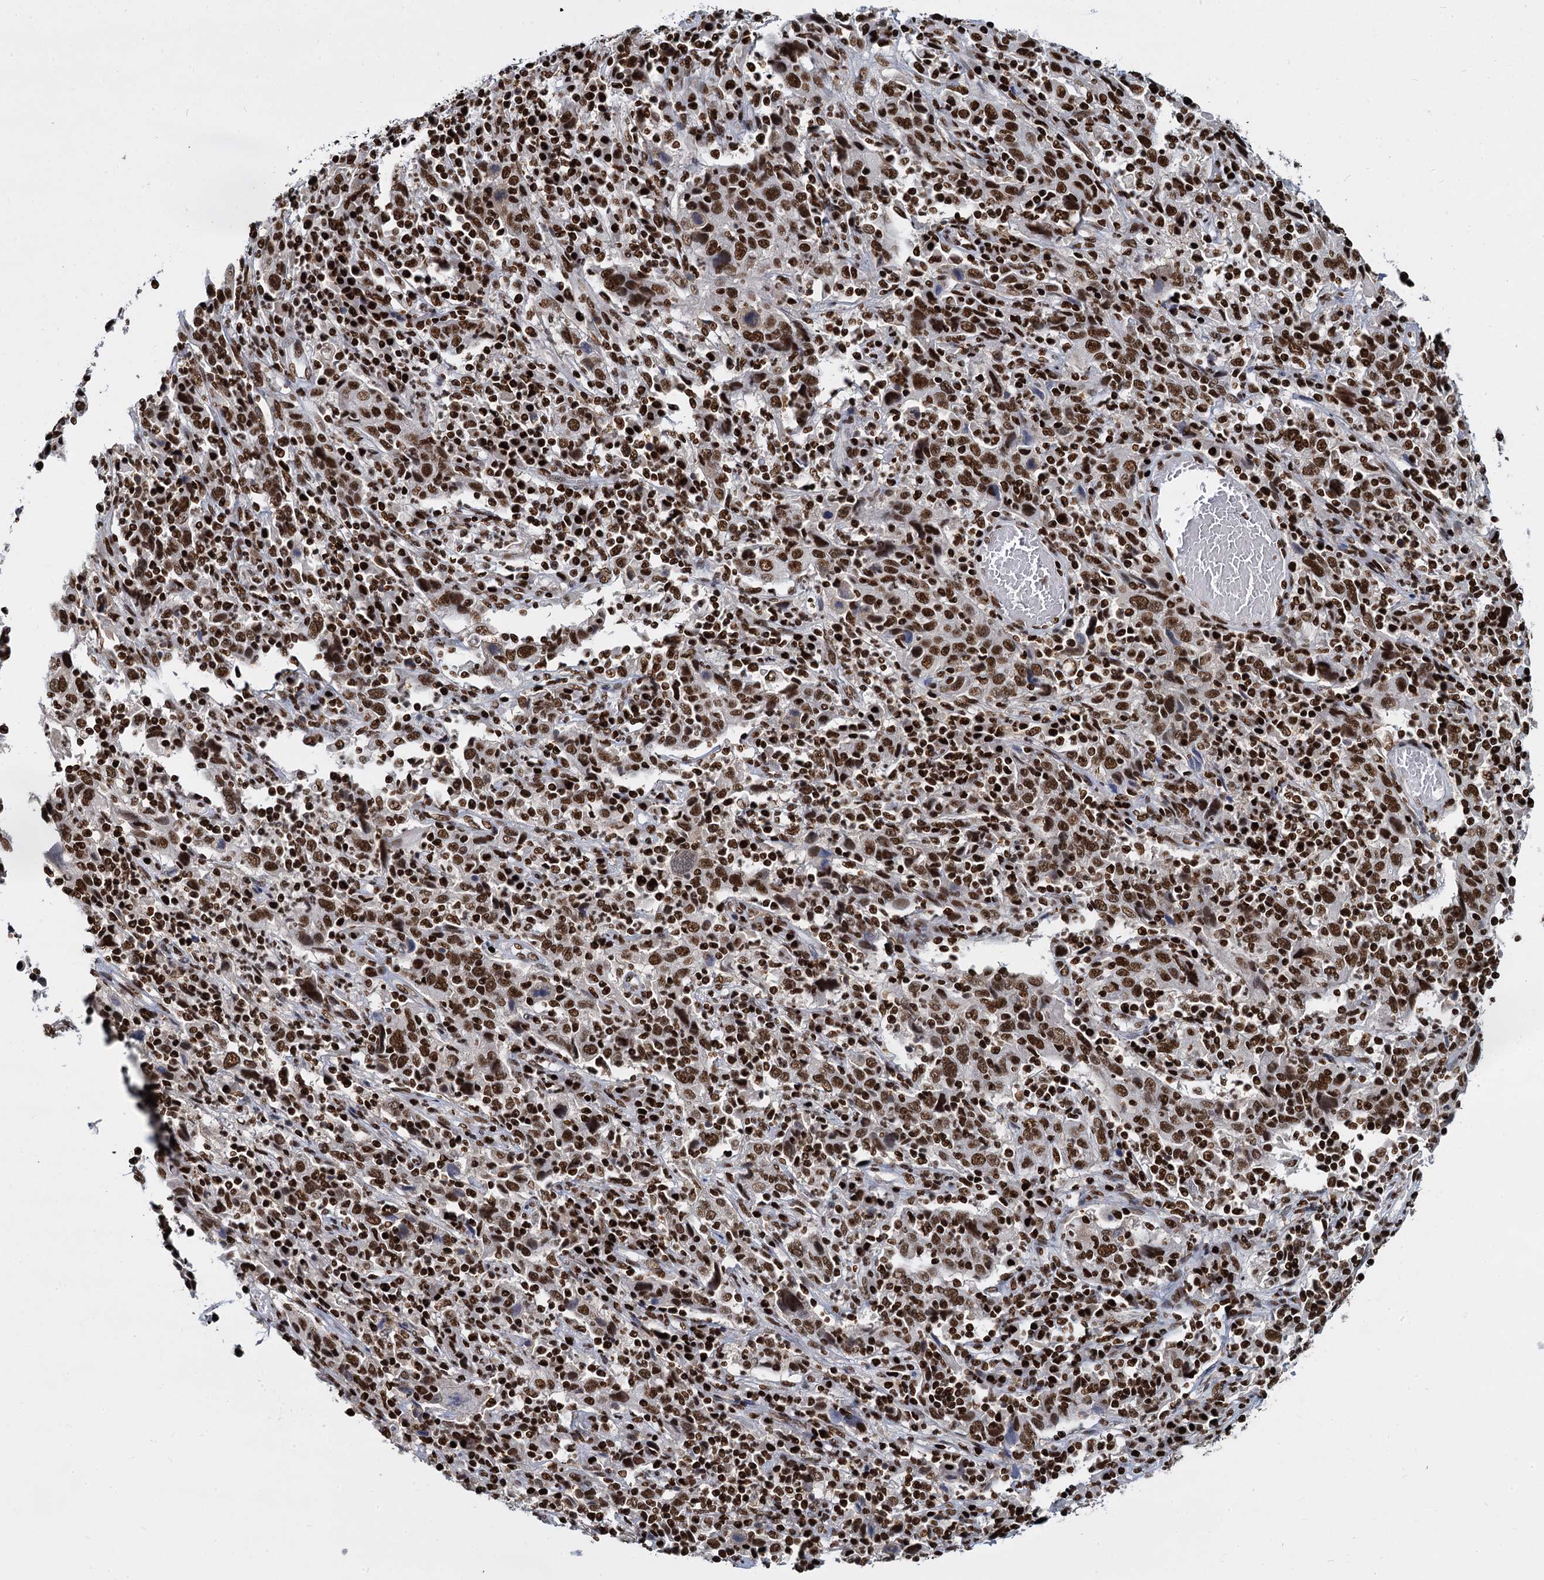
{"staining": {"intensity": "strong", "quantity": ">75%", "location": "nuclear"}, "tissue": "cervical cancer", "cell_type": "Tumor cells", "image_type": "cancer", "snomed": [{"axis": "morphology", "description": "Squamous cell carcinoma, NOS"}, {"axis": "topography", "description": "Cervix"}], "caption": "Brown immunohistochemical staining in cervical cancer shows strong nuclear expression in about >75% of tumor cells.", "gene": "DCPS", "patient": {"sex": "female", "age": 46}}